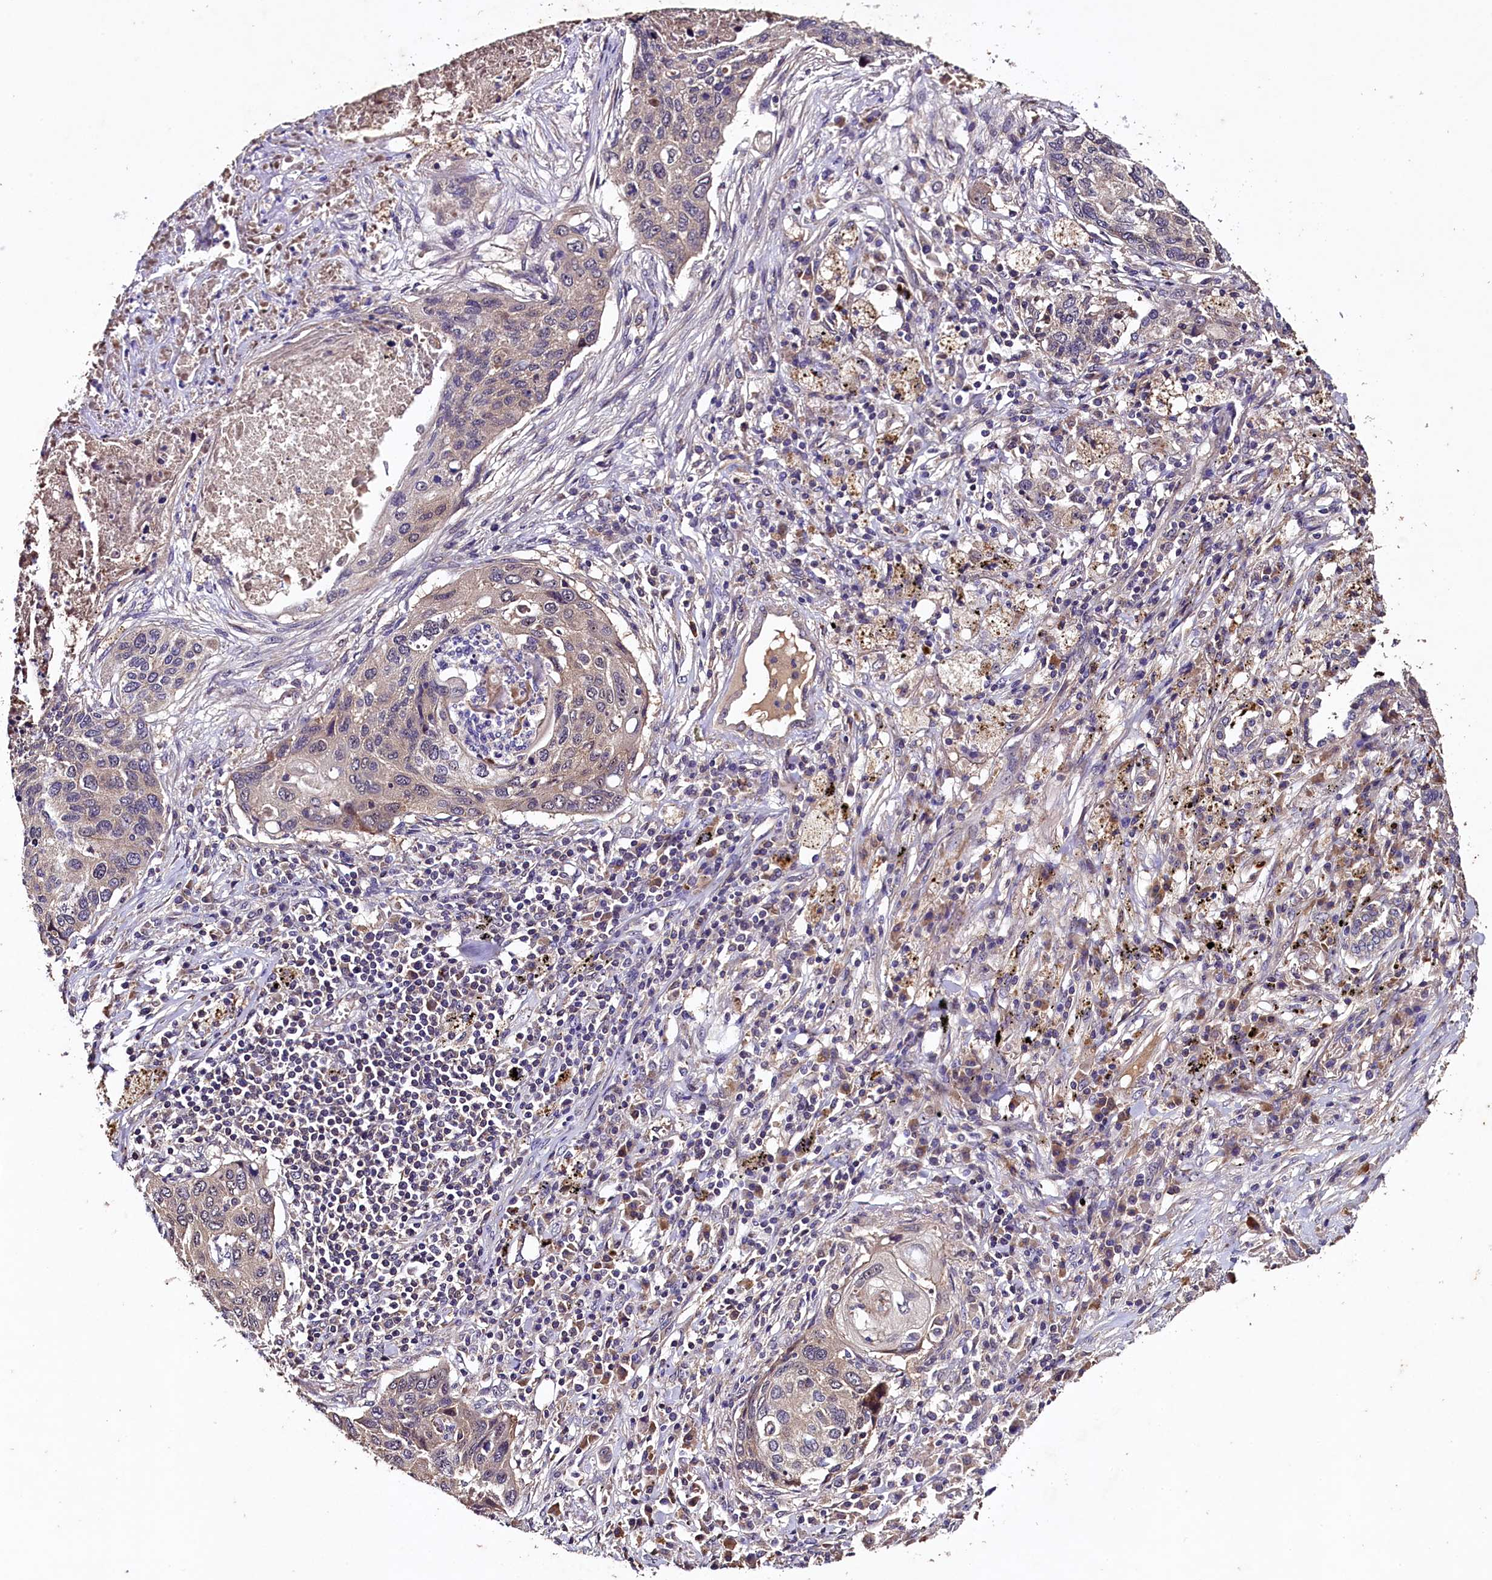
{"staining": {"intensity": "weak", "quantity": "25%-75%", "location": "cytoplasmic/membranous"}, "tissue": "lung cancer", "cell_type": "Tumor cells", "image_type": "cancer", "snomed": [{"axis": "morphology", "description": "Squamous cell carcinoma, NOS"}, {"axis": "topography", "description": "Lung"}], "caption": "A high-resolution photomicrograph shows immunohistochemistry staining of lung cancer (squamous cell carcinoma), which demonstrates weak cytoplasmic/membranous positivity in about 25%-75% of tumor cells.", "gene": "PLXNB1", "patient": {"sex": "female", "age": 63}}